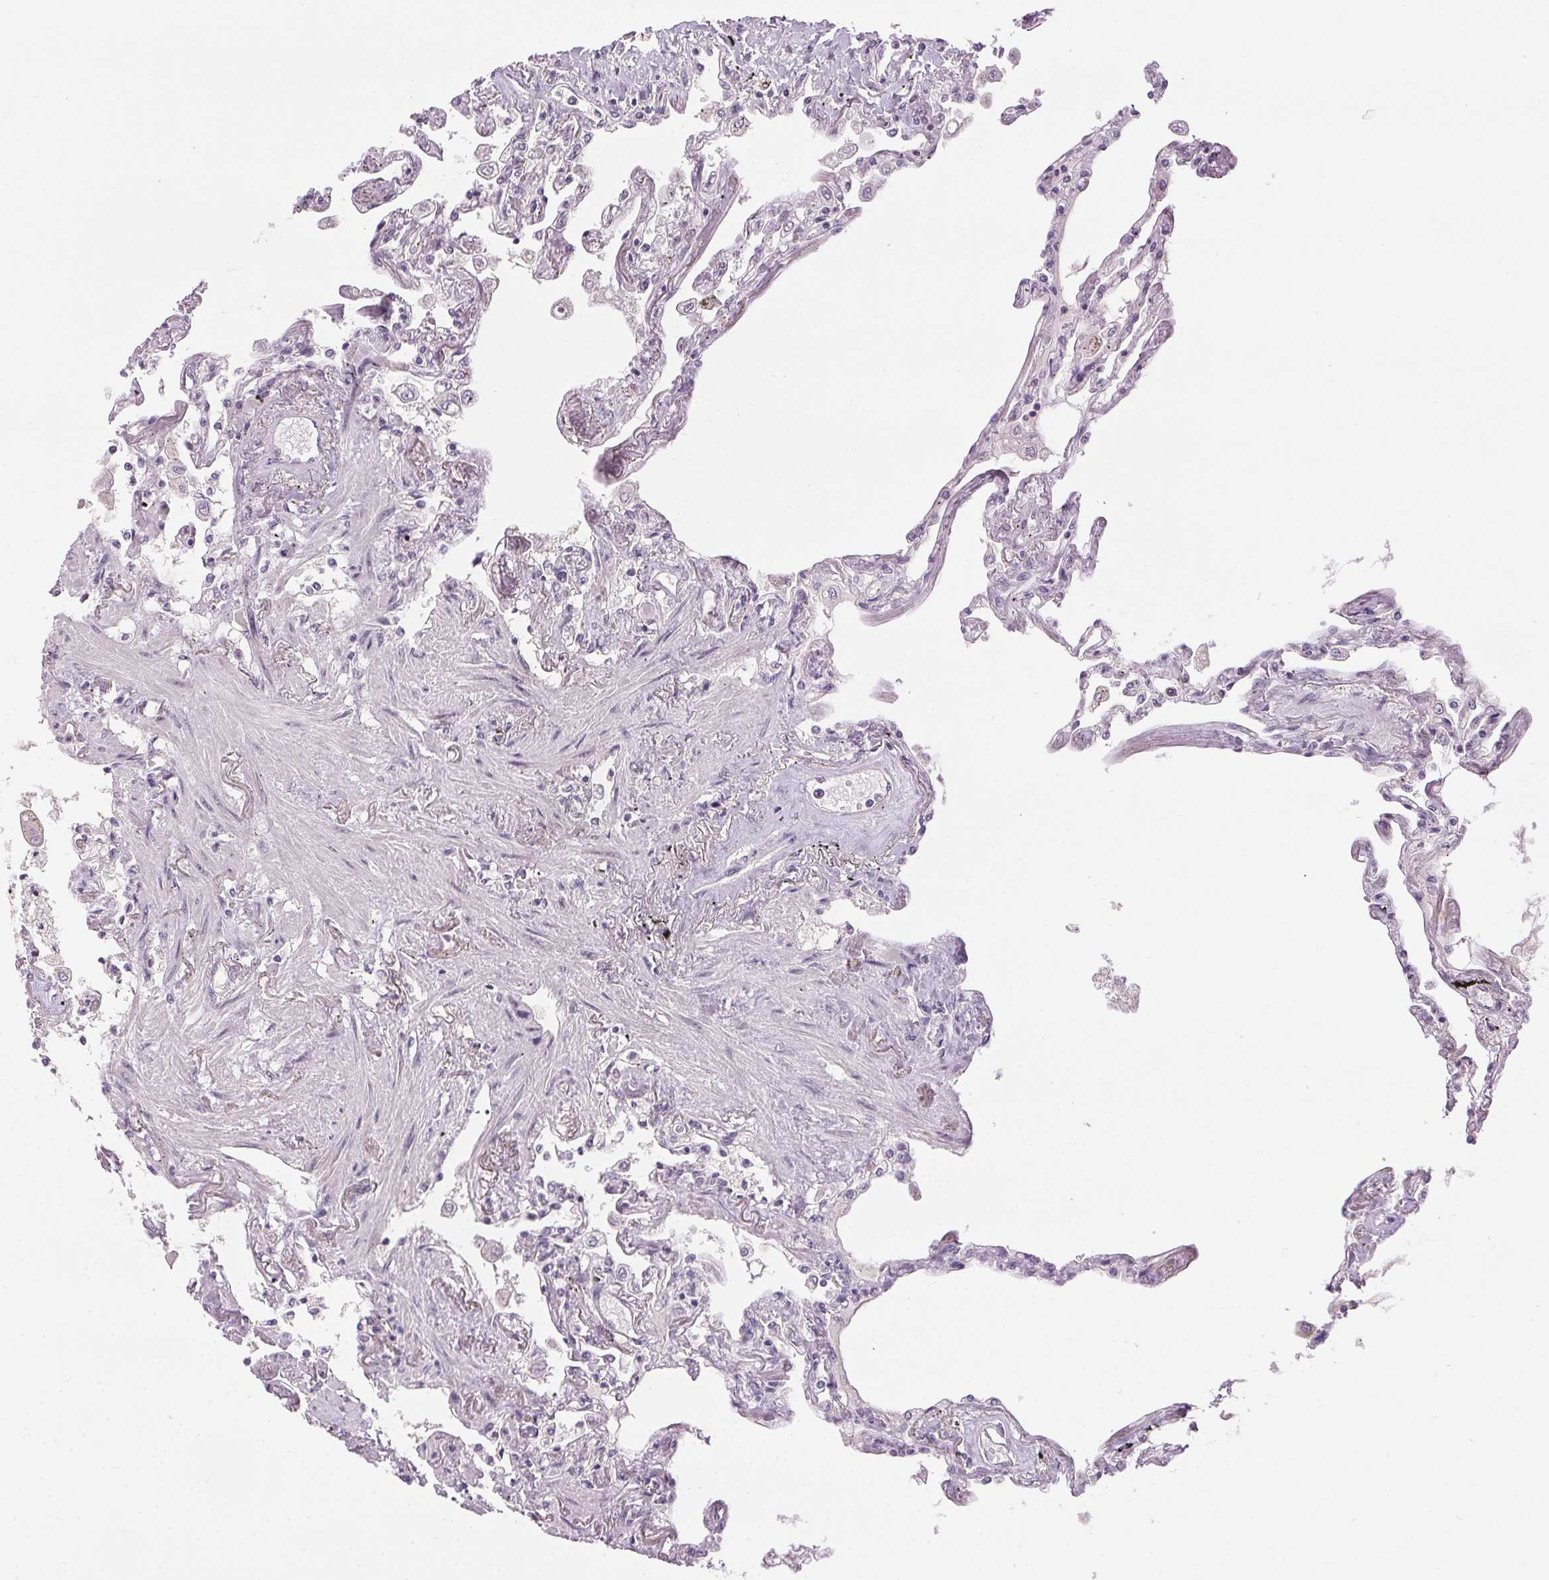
{"staining": {"intensity": "weak", "quantity": "<25%", "location": "nuclear"}, "tissue": "lung", "cell_type": "Alveolar cells", "image_type": "normal", "snomed": [{"axis": "morphology", "description": "Normal tissue, NOS"}, {"axis": "morphology", "description": "Adenocarcinoma, NOS"}, {"axis": "topography", "description": "Cartilage tissue"}, {"axis": "topography", "description": "Lung"}], "caption": "Human lung stained for a protein using immunohistochemistry exhibits no expression in alveolar cells.", "gene": "FAM168A", "patient": {"sex": "female", "age": 67}}